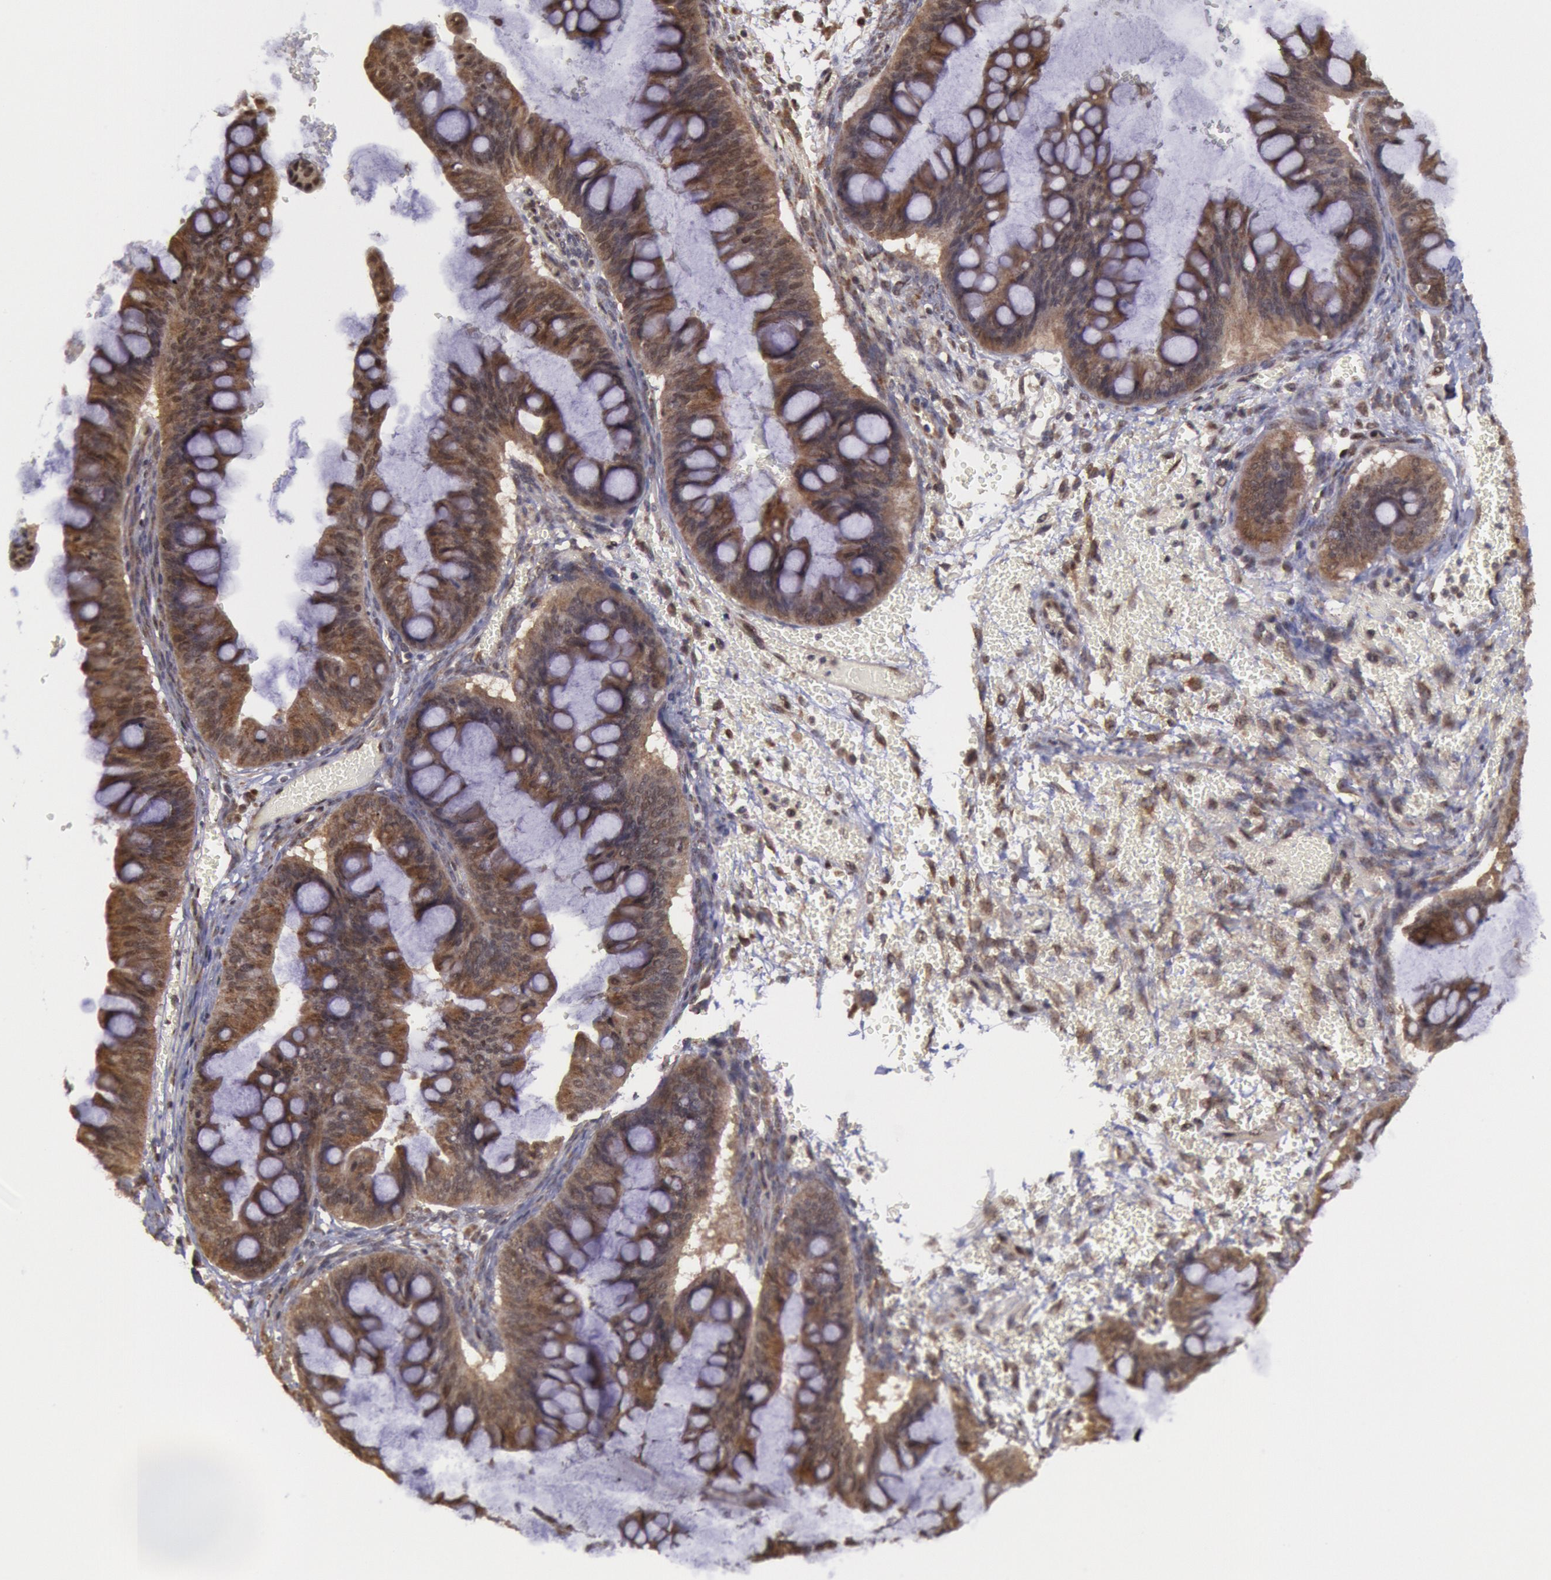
{"staining": {"intensity": "moderate", "quantity": ">75%", "location": "cytoplasmic/membranous"}, "tissue": "ovarian cancer", "cell_type": "Tumor cells", "image_type": "cancer", "snomed": [{"axis": "morphology", "description": "Cystadenocarcinoma, mucinous, NOS"}, {"axis": "topography", "description": "Ovary"}], "caption": "Brown immunohistochemical staining in ovarian cancer (mucinous cystadenocarcinoma) demonstrates moderate cytoplasmic/membranous staining in about >75% of tumor cells.", "gene": "STX17", "patient": {"sex": "female", "age": 73}}